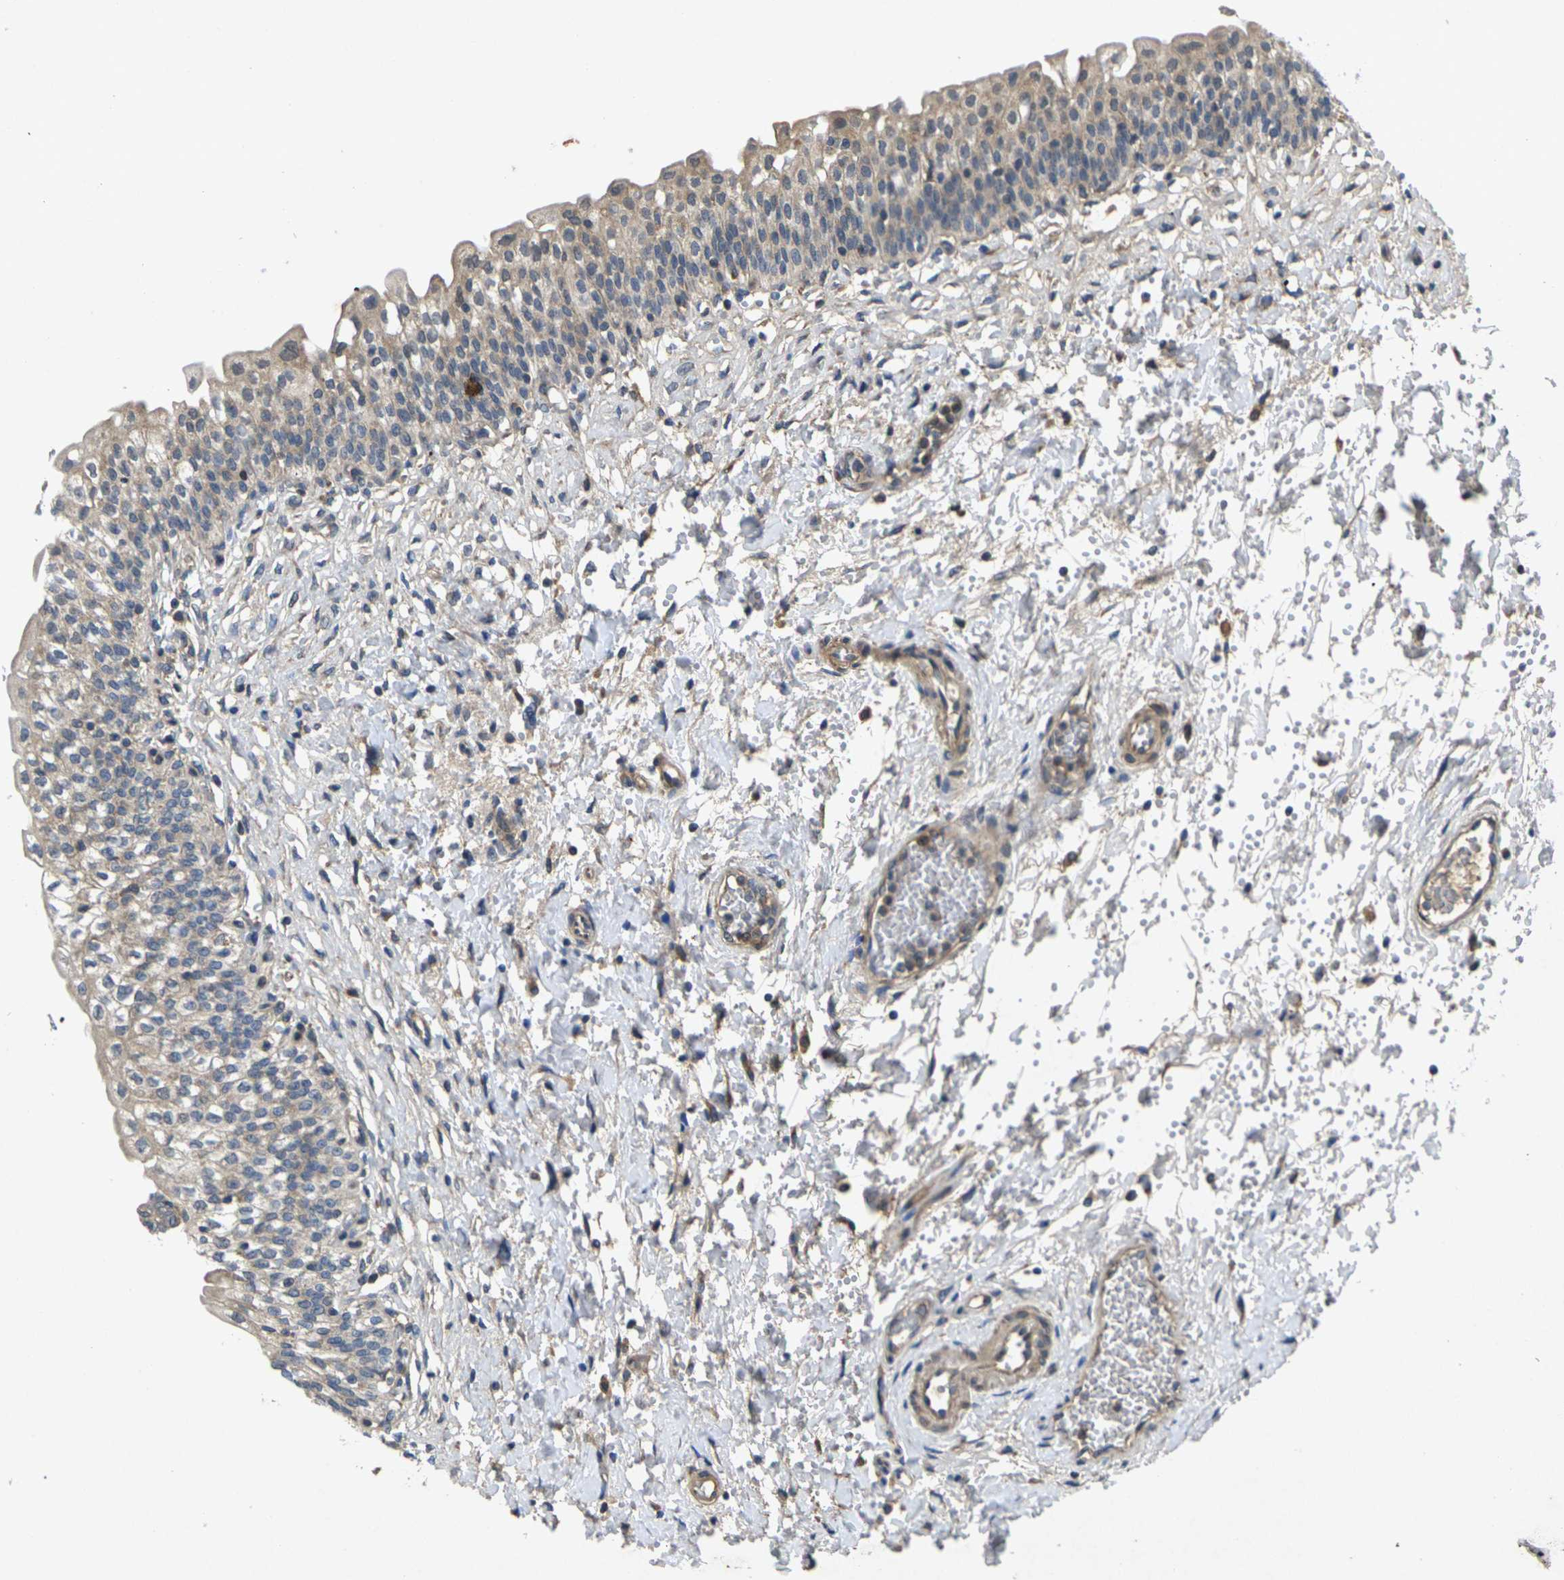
{"staining": {"intensity": "moderate", "quantity": ">75%", "location": "cytoplasmic/membranous"}, "tissue": "urinary bladder", "cell_type": "Urothelial cells", "image_type": "normal", "snomed": [{"axis": "morphology", "description": "Normal tissue, NOS"}, {"axis": "topography", "description": "Urinary bladder"}], "caption": "Immunohistochemical staining of unremarkable human urinary bladder shows >75% levels of moderate cytoplasmic/membranous protein staining in about >75% of urothelial cells. The staining was performed using DAB (3,3'-diaminobenzidine), with brown indicating positive protein expression. Nuclei are stained blue with hematoxylin.", "gene": "KIF1B", "patient": {"sex": "male", "age": 55}}